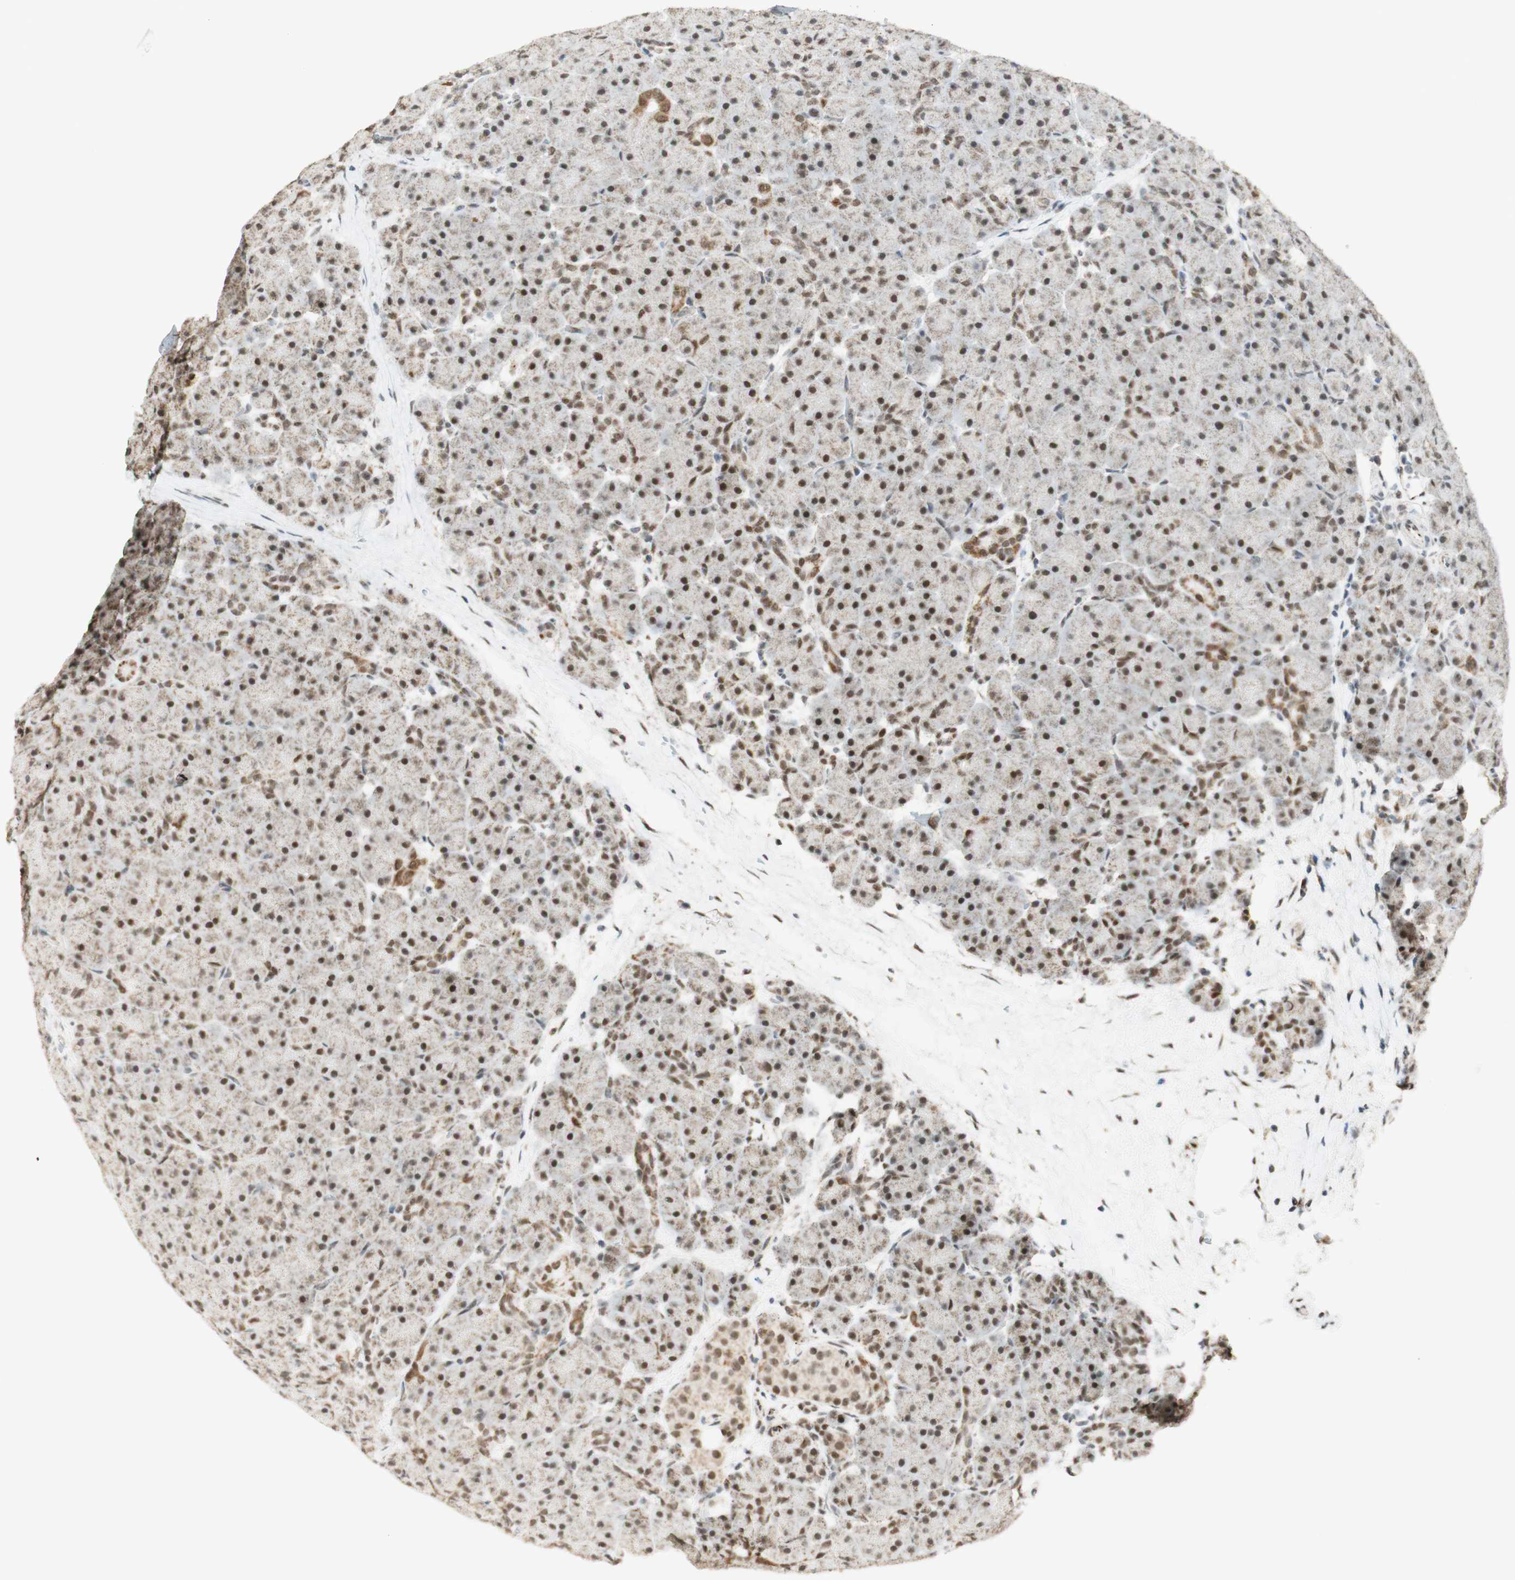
{"staining": {"intensity": "moderate", "quantity": ">75%", "location": "nuclear"}, "tissue": "pancreas", "cell_type": "Exocrine glandular cells", "image_type": "normal", "snomed": [{"axis": "morphology", "description": "Normal tissue, NOS"}, {"axis": "topography", "description": "Pancreas"}], "caption": "Exocrine glandular cells exhibit medium levels of moderate nuclear positivity in approximately >75% of cells in unremarkable pancreas. (IHC, brightfield microscopy, high magnification).", "gene": "ZNF782", "patient": {"sex": "male", "age": 66}}